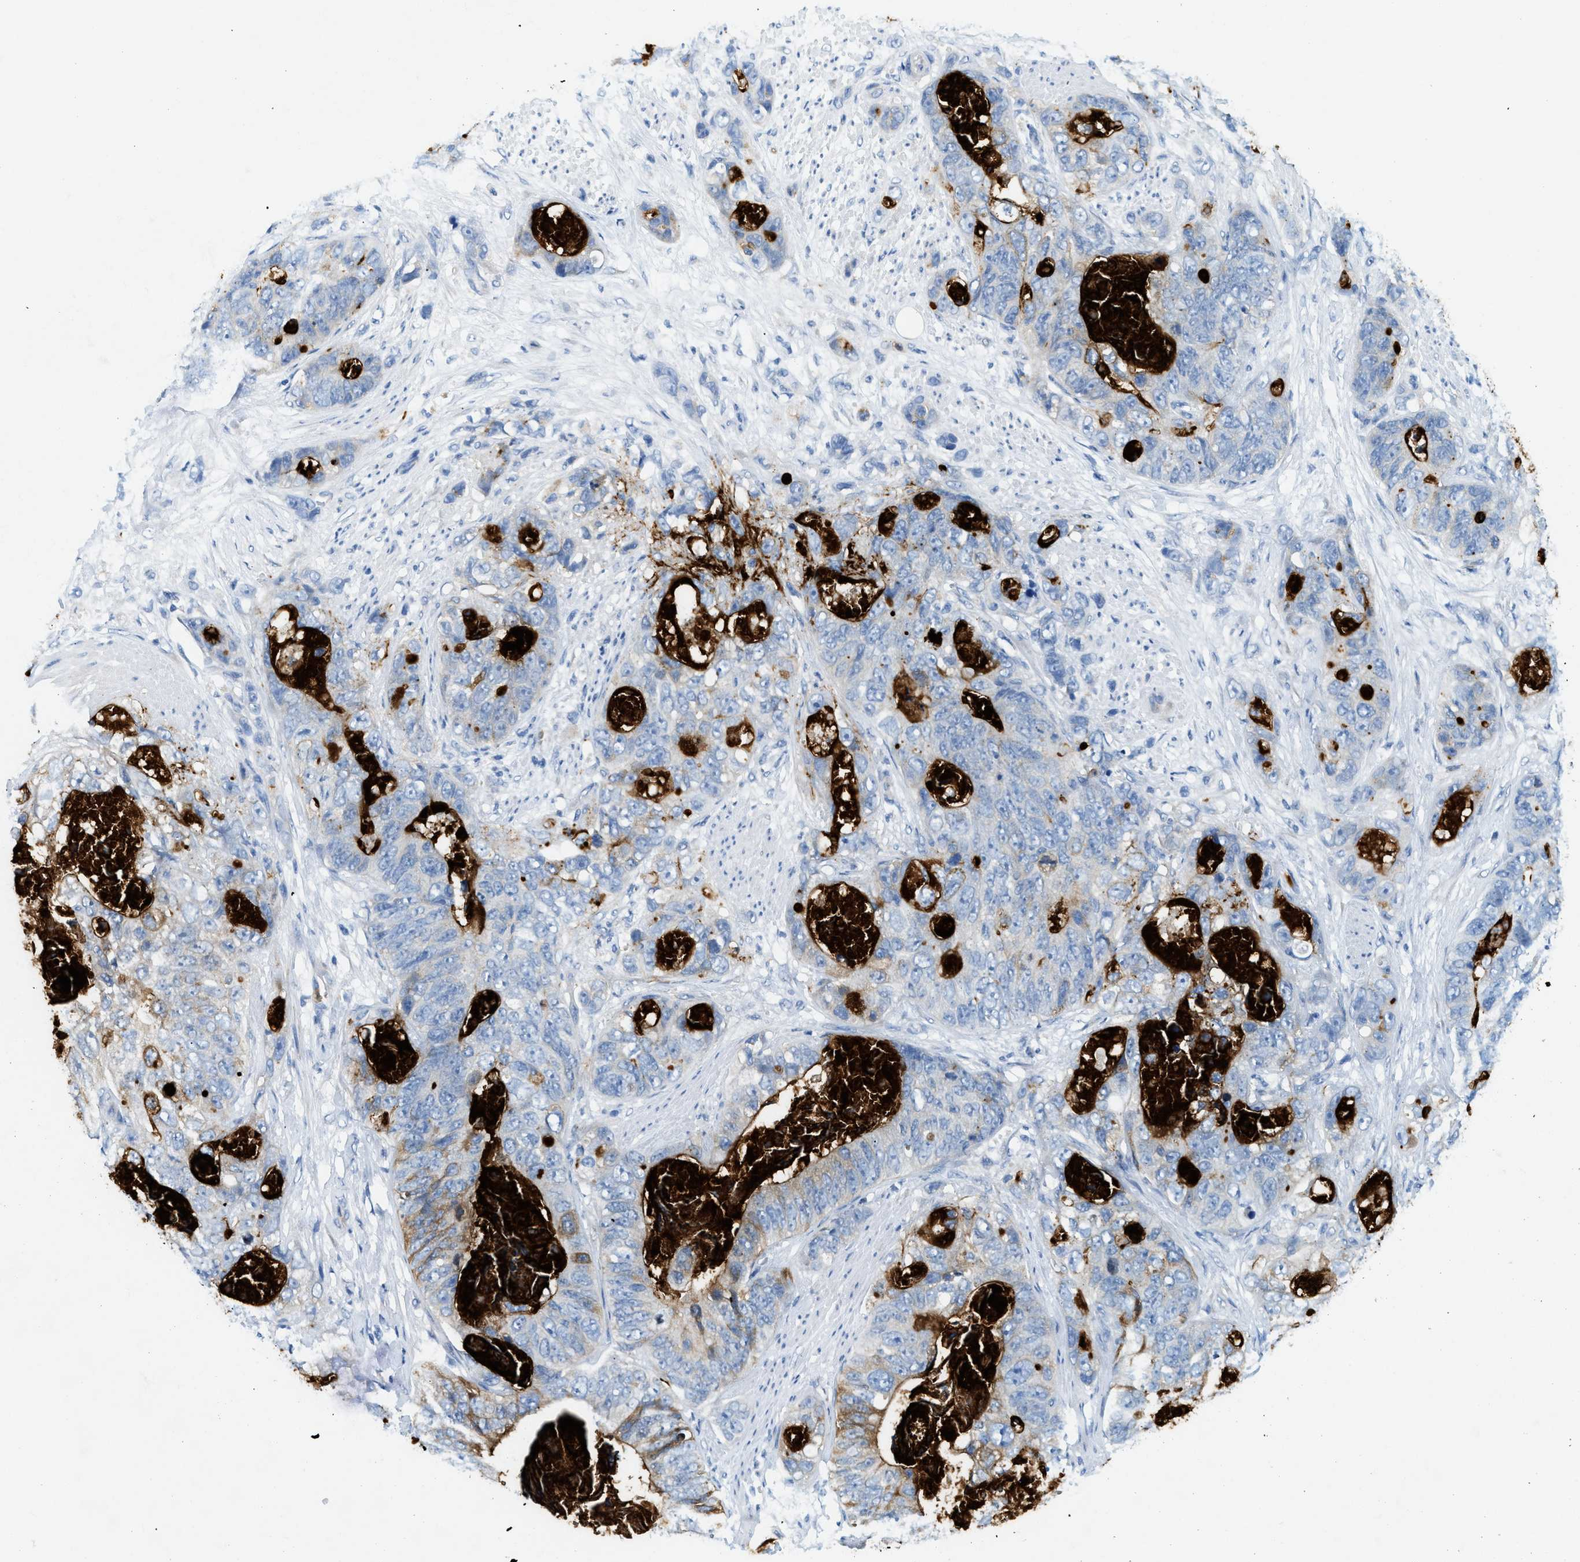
{"staining": {"intensity": "moderate", "quantity": "<25%", "location": "cytoplasmic/membranous"}, "tissue": "stomach cancer", "cell_type": "Tumor cells", "image_type": "cancer", "snomed": [{"axis": "morphology", "description": "Adenocarcinoma, NOS"}, {"axis": "topography", "description": "Stomach"}], "caption": "The image exhibits immunohistochemical staining of stomach cancer. There is moderate cytoplasmic/membranous expression is identified in about <25% of tumor cells.", "gene": "ZDHHC13", "patient": {"sex": "female", "age": 89}}